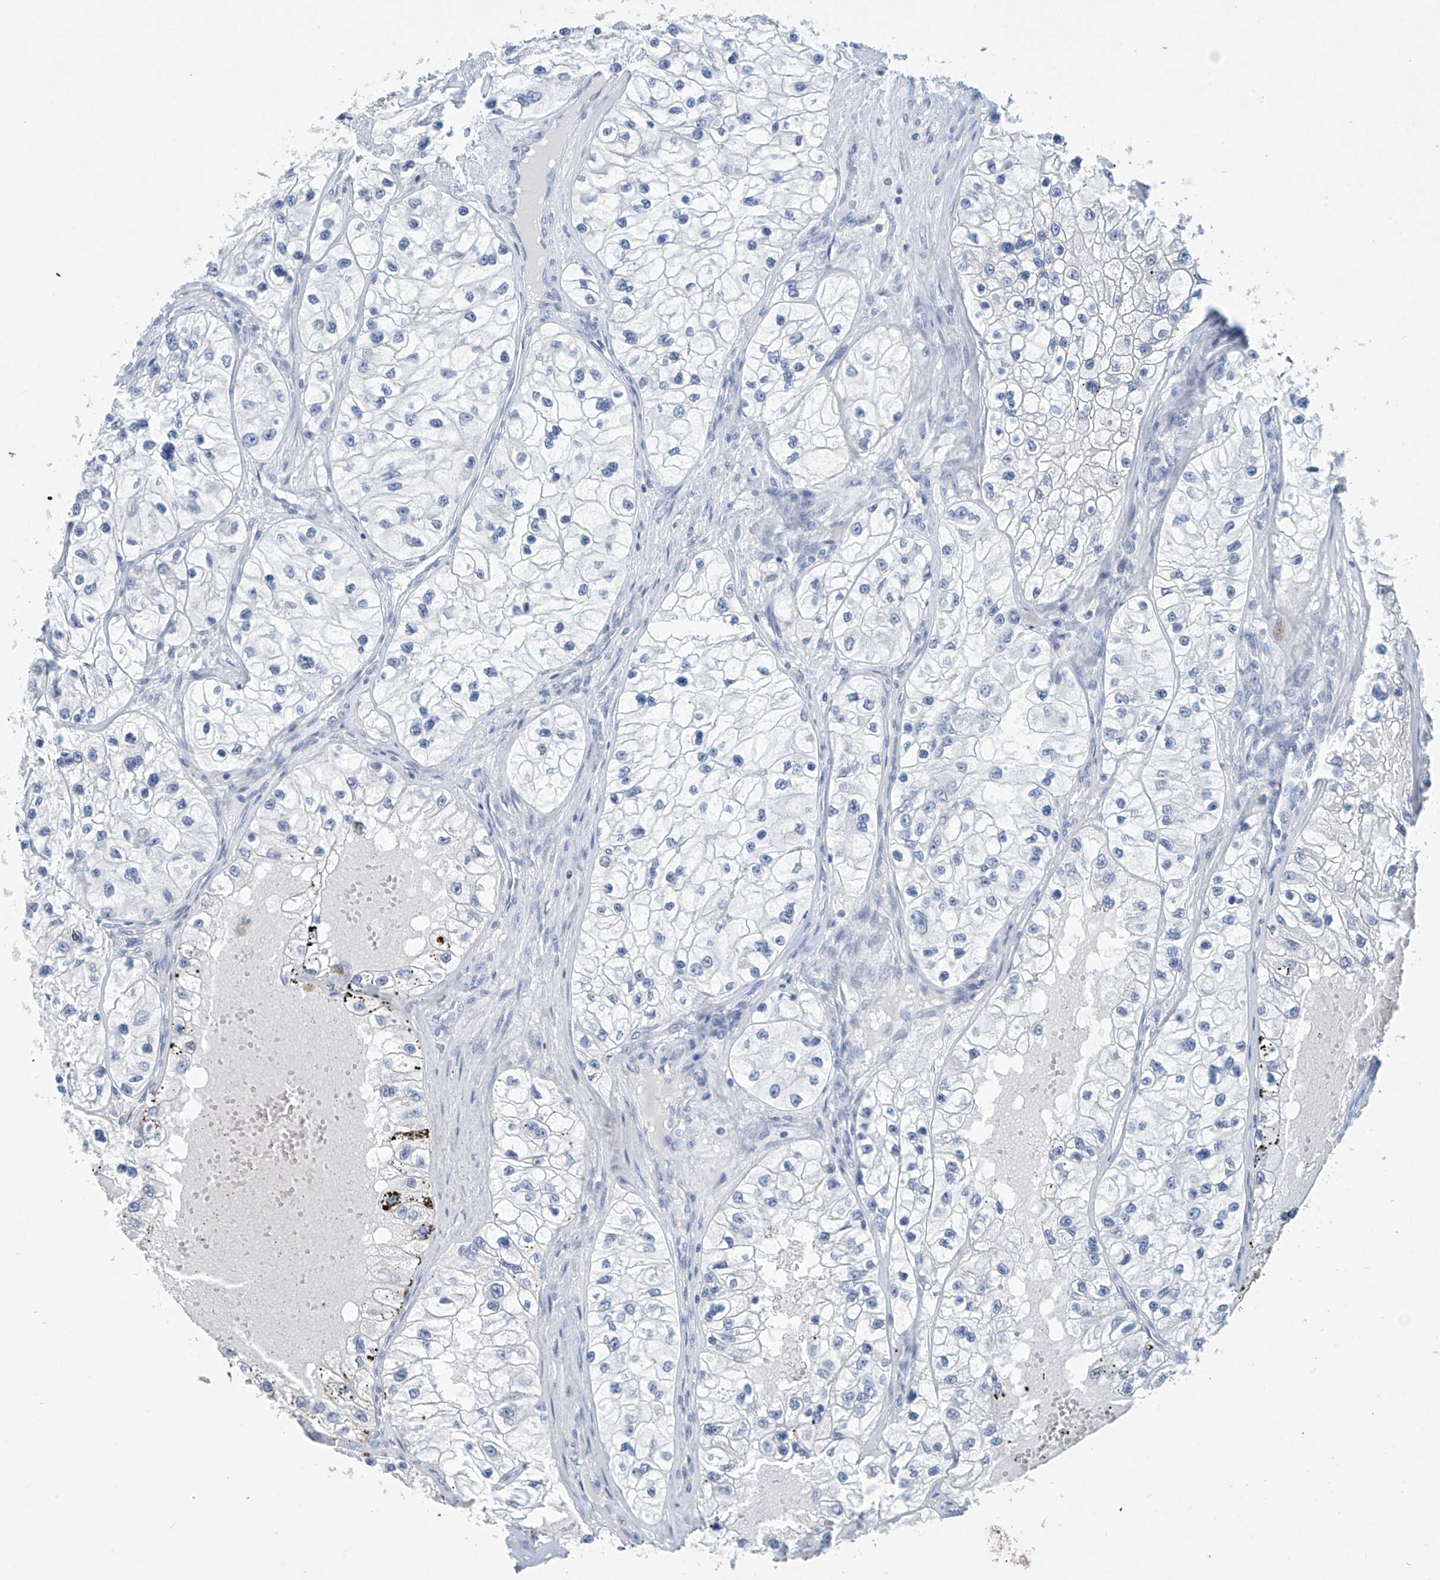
{"staining": {"intensity": "negative", "quantity": "none", "location": "none"}, "tissue": "renal cancer", "cell_type": "Tumor cells", "image_type": "cancer", "snomed": [{"axis": "morphology", "description": "Adenocarcinoma, NOS"}, {"axis": "topography", "description": "Kidney"}], "caption": "This micrograph is of renal adenocarcinoma stained with immunohistochemistry to label a protein in brown with the nuclei are counter-stained blue. There is no staining in tumor cells.", "gene": "DSP", "patient": {"sex": "female", "age": 57}}